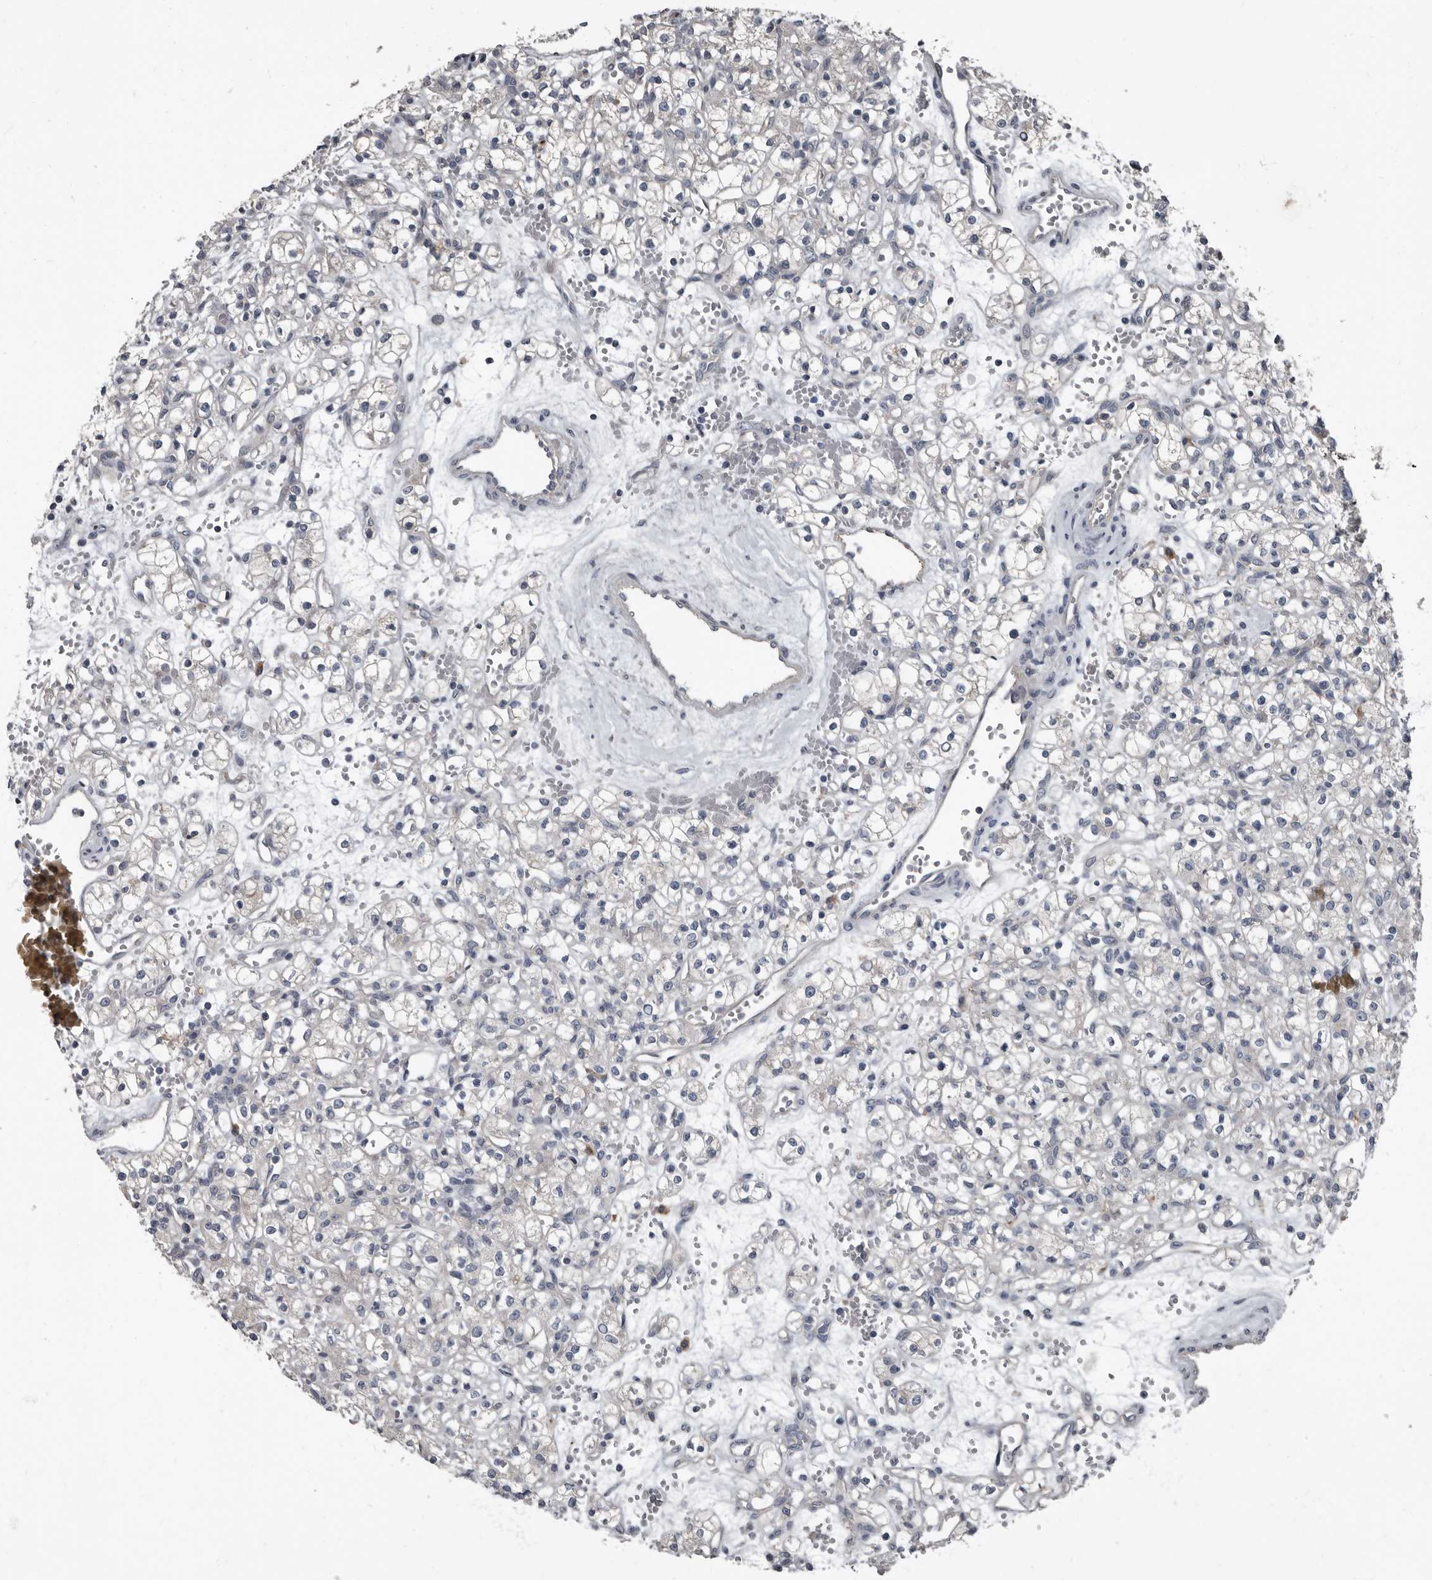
{"staining": {"intensity": "negative", "quantity": "none", "location": "none"}, "tissue": "renal cancer", "cell_type": "Tumor cells", "image_type": "cancer", "snomed": [{"axis": "morphology", "description": "Adenocarcinoma, NOS"}, {"axis": "topography", "description": "Kidney"}], "caption": "Immunohistochemical staining of renal adenocarcinoma displays no significant positivity in tumor cells. The staining was performed using DAB (3,3'-diaminobenzidine) to visualize the protein expression in brown, while the nuclei were stained in blue with hematoxylin (Magnification: 20x).", "gene": "TPD52L1", "patient": {"sex": "female", "age": 59}}